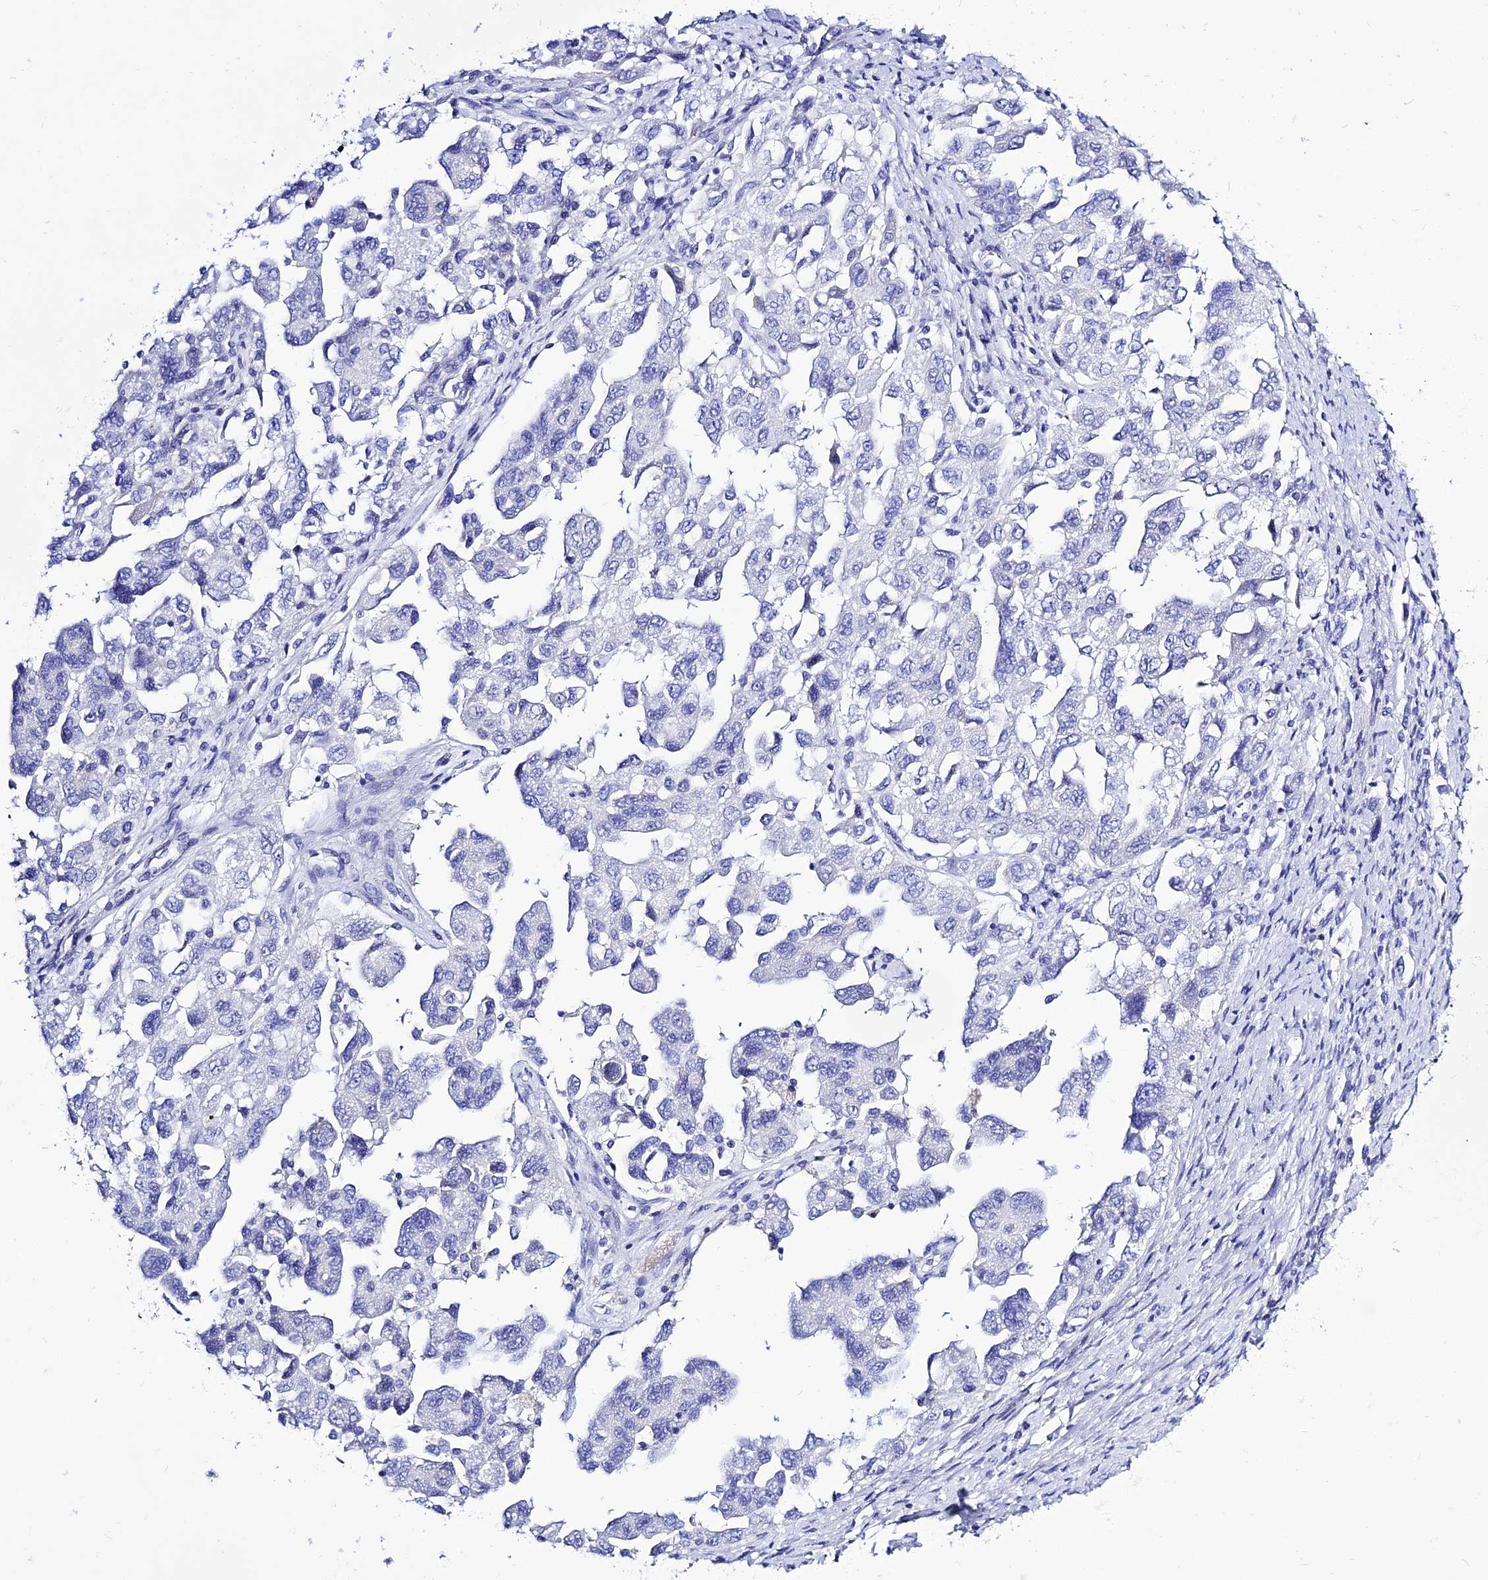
{"staining": {"intensity": "negative", "quantity": "none", "location": "none"}, "tissue": "ovarian cancer", "cell_type": "Tumor cells", "image_type": "cancer", "snomed": [{"axis": "morphology", "description": "Carcinoma, NOS"}, {"axis": "morphology", "description": "Cystadenocarcinoma, serous, NOS"}, {"axis": "topography", "description": "Ovary"}], "caption": "This is a photomicrograph of immunohistochemistry (IHC) staining of carcinoma (ovarian), which shows no positivity in tumor cells.", "gene": "DEFB107A", "patient": {"sex": "female", "age": 69}}